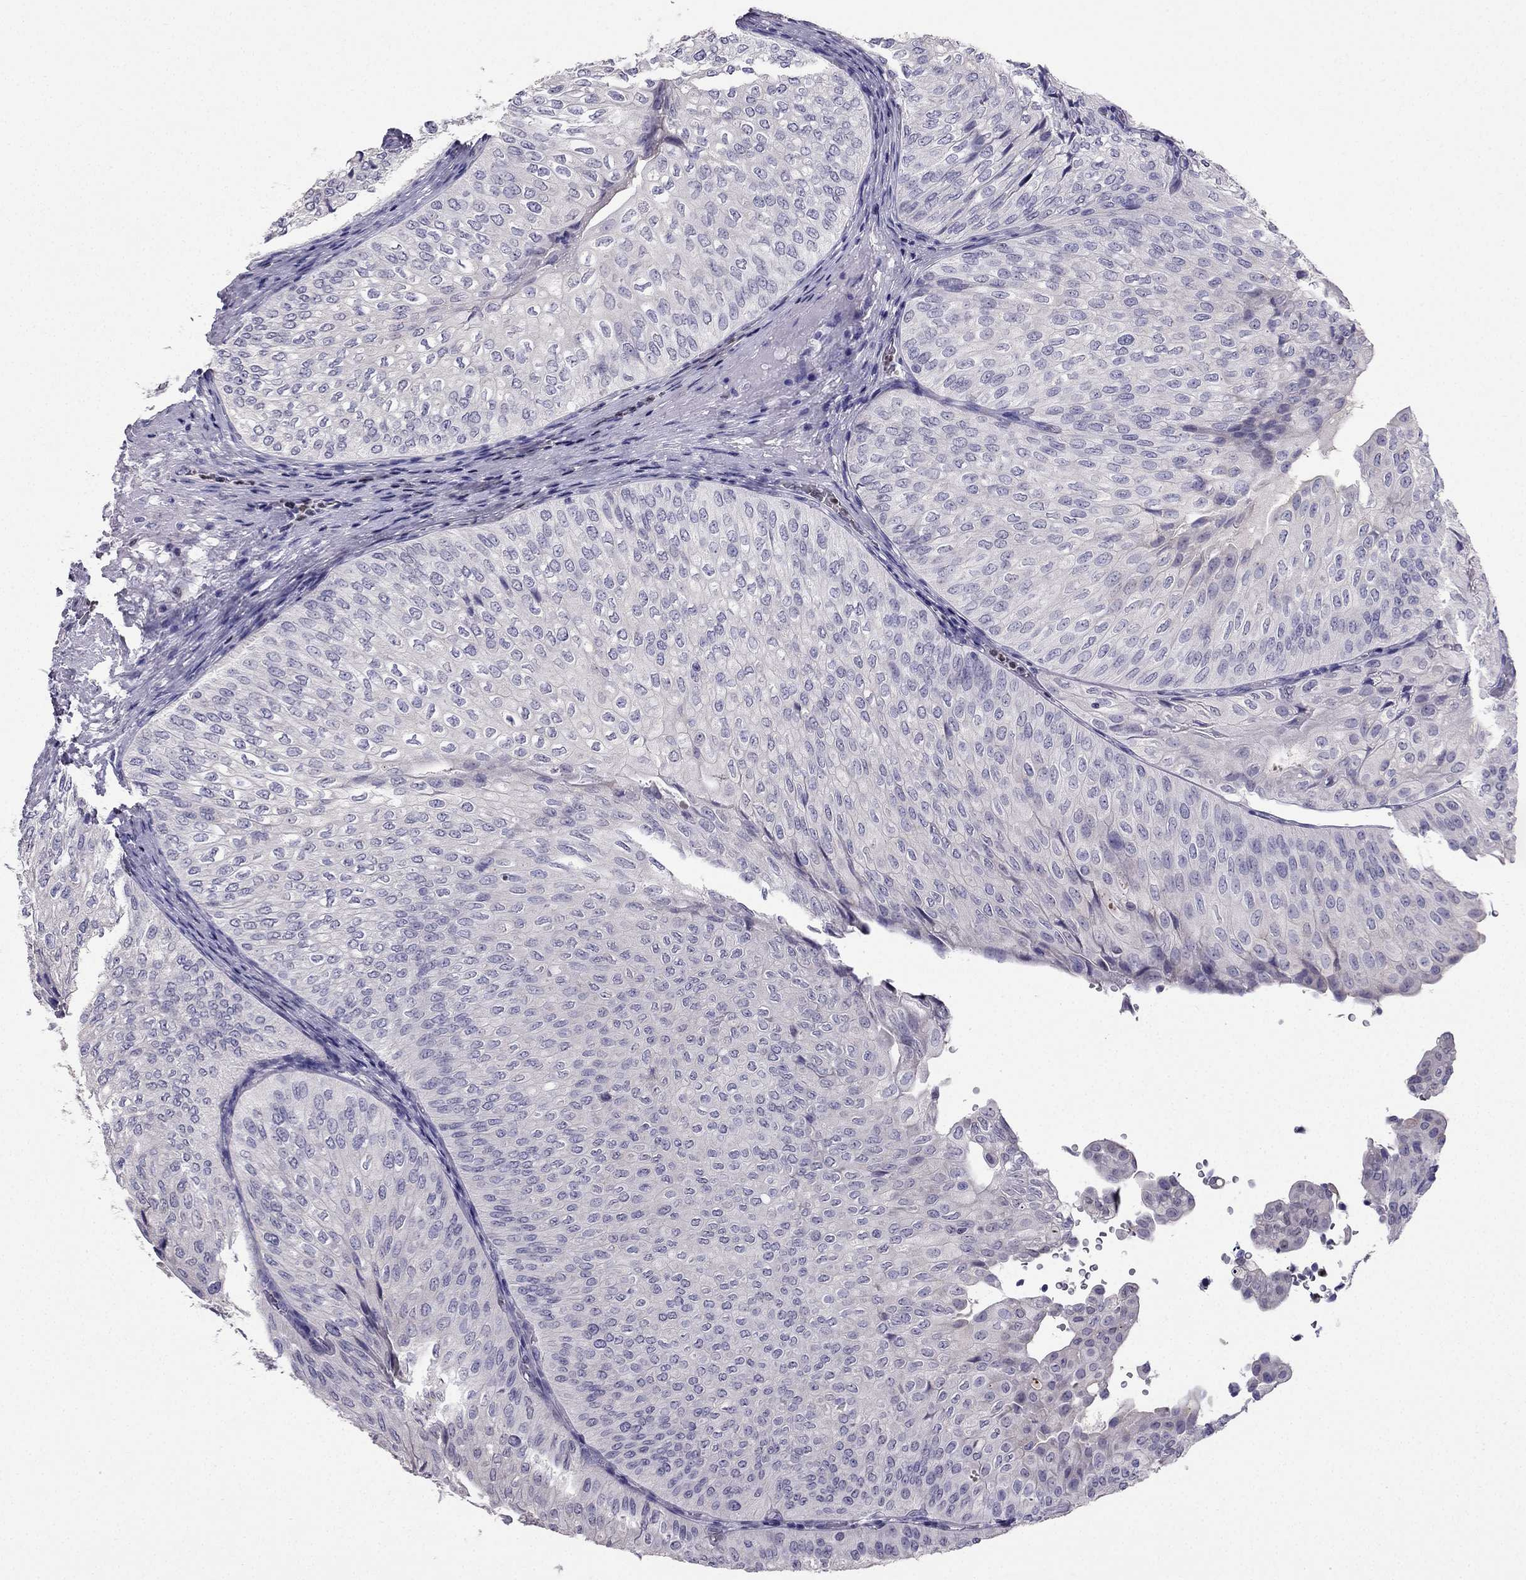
{"staining": {"intensity": "negative", "quantity": "none", "location": "none"}, "tissue": "urothelial cancer", "cell_type": "Tumor cells", "image_type": "cancer", "snomed": [{"axis": "morphology", "description": "Urothelial carcinoma, NOS"}, {"axis": "topography", "description": "Urinary bladder"}], "caption": "Tumor cells show no significant protein positivity in transitional cell carcinoma.", "gene": "ARID3A", "patient": {"sex": "male", "age": 62}}